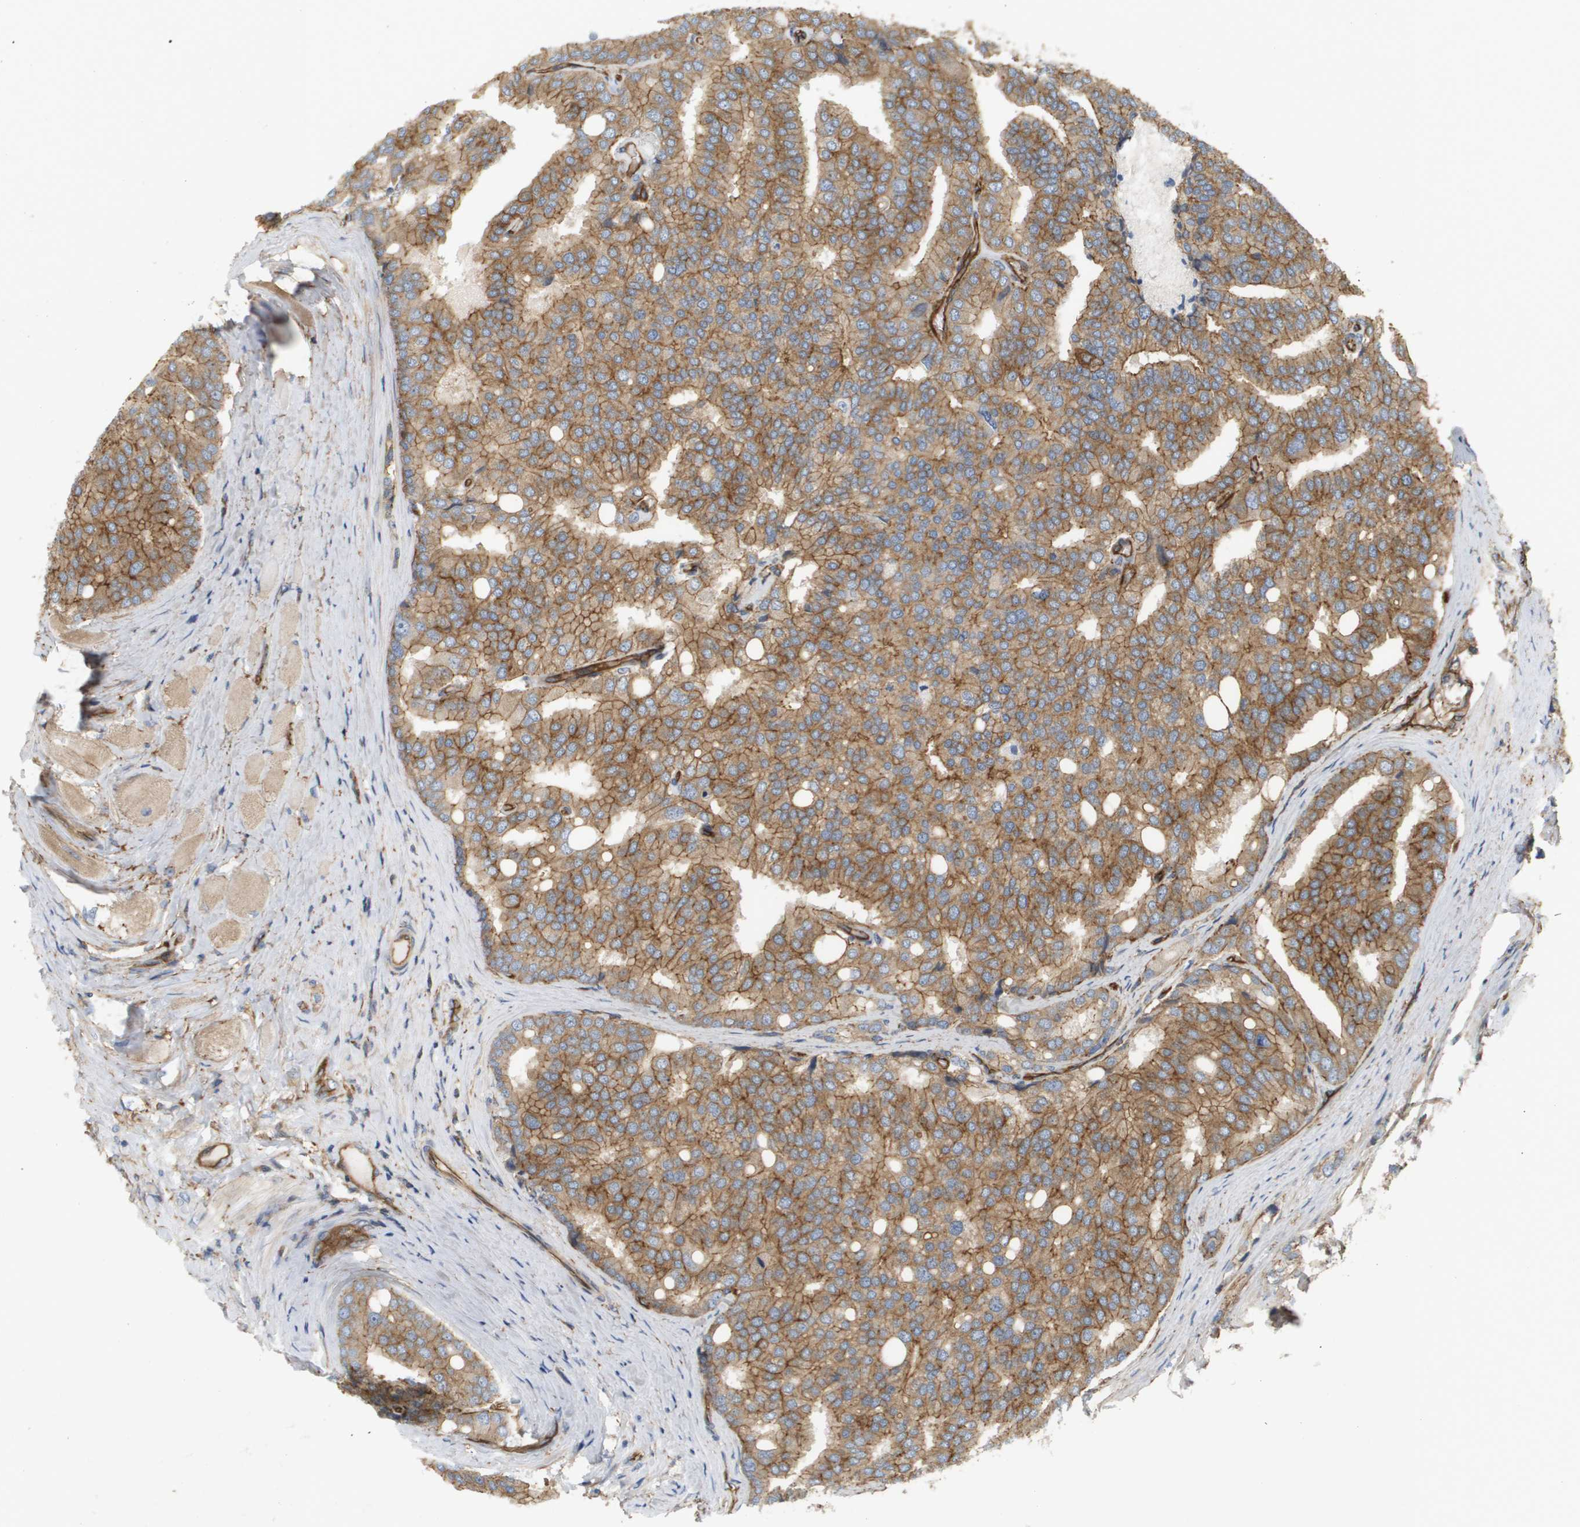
{"staining": {"intensity": "moderate", "quantity": ">75%", "location": "cytoplasmic/membranous"}, "tissue": "prostate cancer", "cell_type": "Tumor cells", "image_type": "cancer", "snomed": [{"axis": "morphology", "description": "Adenocarcinoma, High grade"}, {"axis": "topography", "description": "Prostate"}], "caption": "Approximately >75% of tumor cells in human prostate adenocarcinoma (high-grade) show moderate cytoplasmic/membranous protein staining as visualized by brown immunohistochemical staining.", "gene": "SGMS2", "patient": {"sex": "male", "age": 50}}